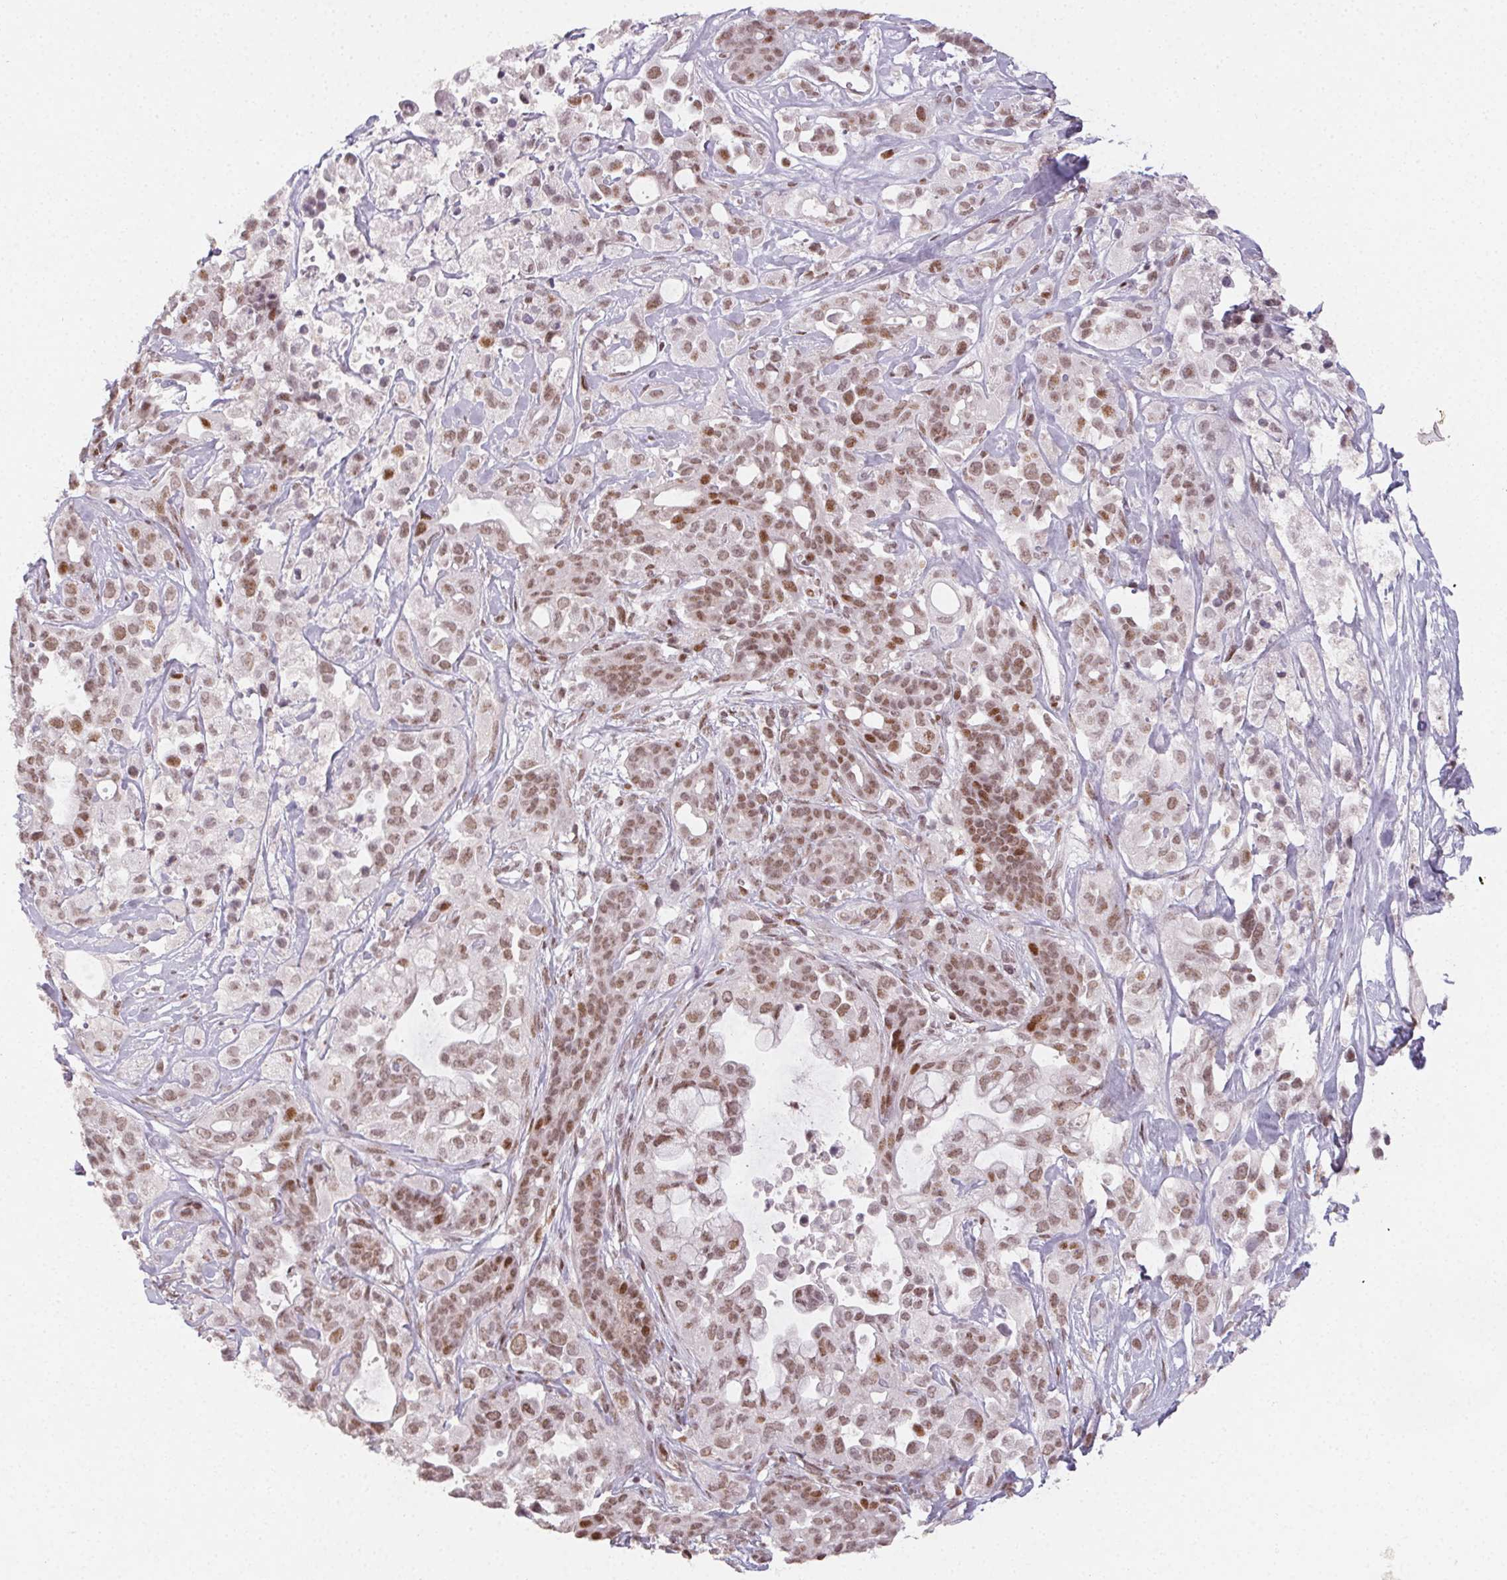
{"staining": {"intensity": "moderate", "quantity": ">75%", "location": "nuclear"}, "tissue": "pancreatic cancer", "cell_type": "Tumor cells", "image_type": "cancer", "snomed": [{"axis": "morphology", "description": "Adenocarcinoma, NOS"}, {"axis": "topography", "description": "Pancreas"}], "caption": "Moderate nuclear expression is appreciated in about >75% of tumor cells in pancreatic cancer (adenocarcinoma). The staining was performed using DAB, with brown indicating positive protein expression. Nuclei are stained blue with hematoxylin.", "gene": "KMT2A", "patient": {"sex": "male", "age": 44}}